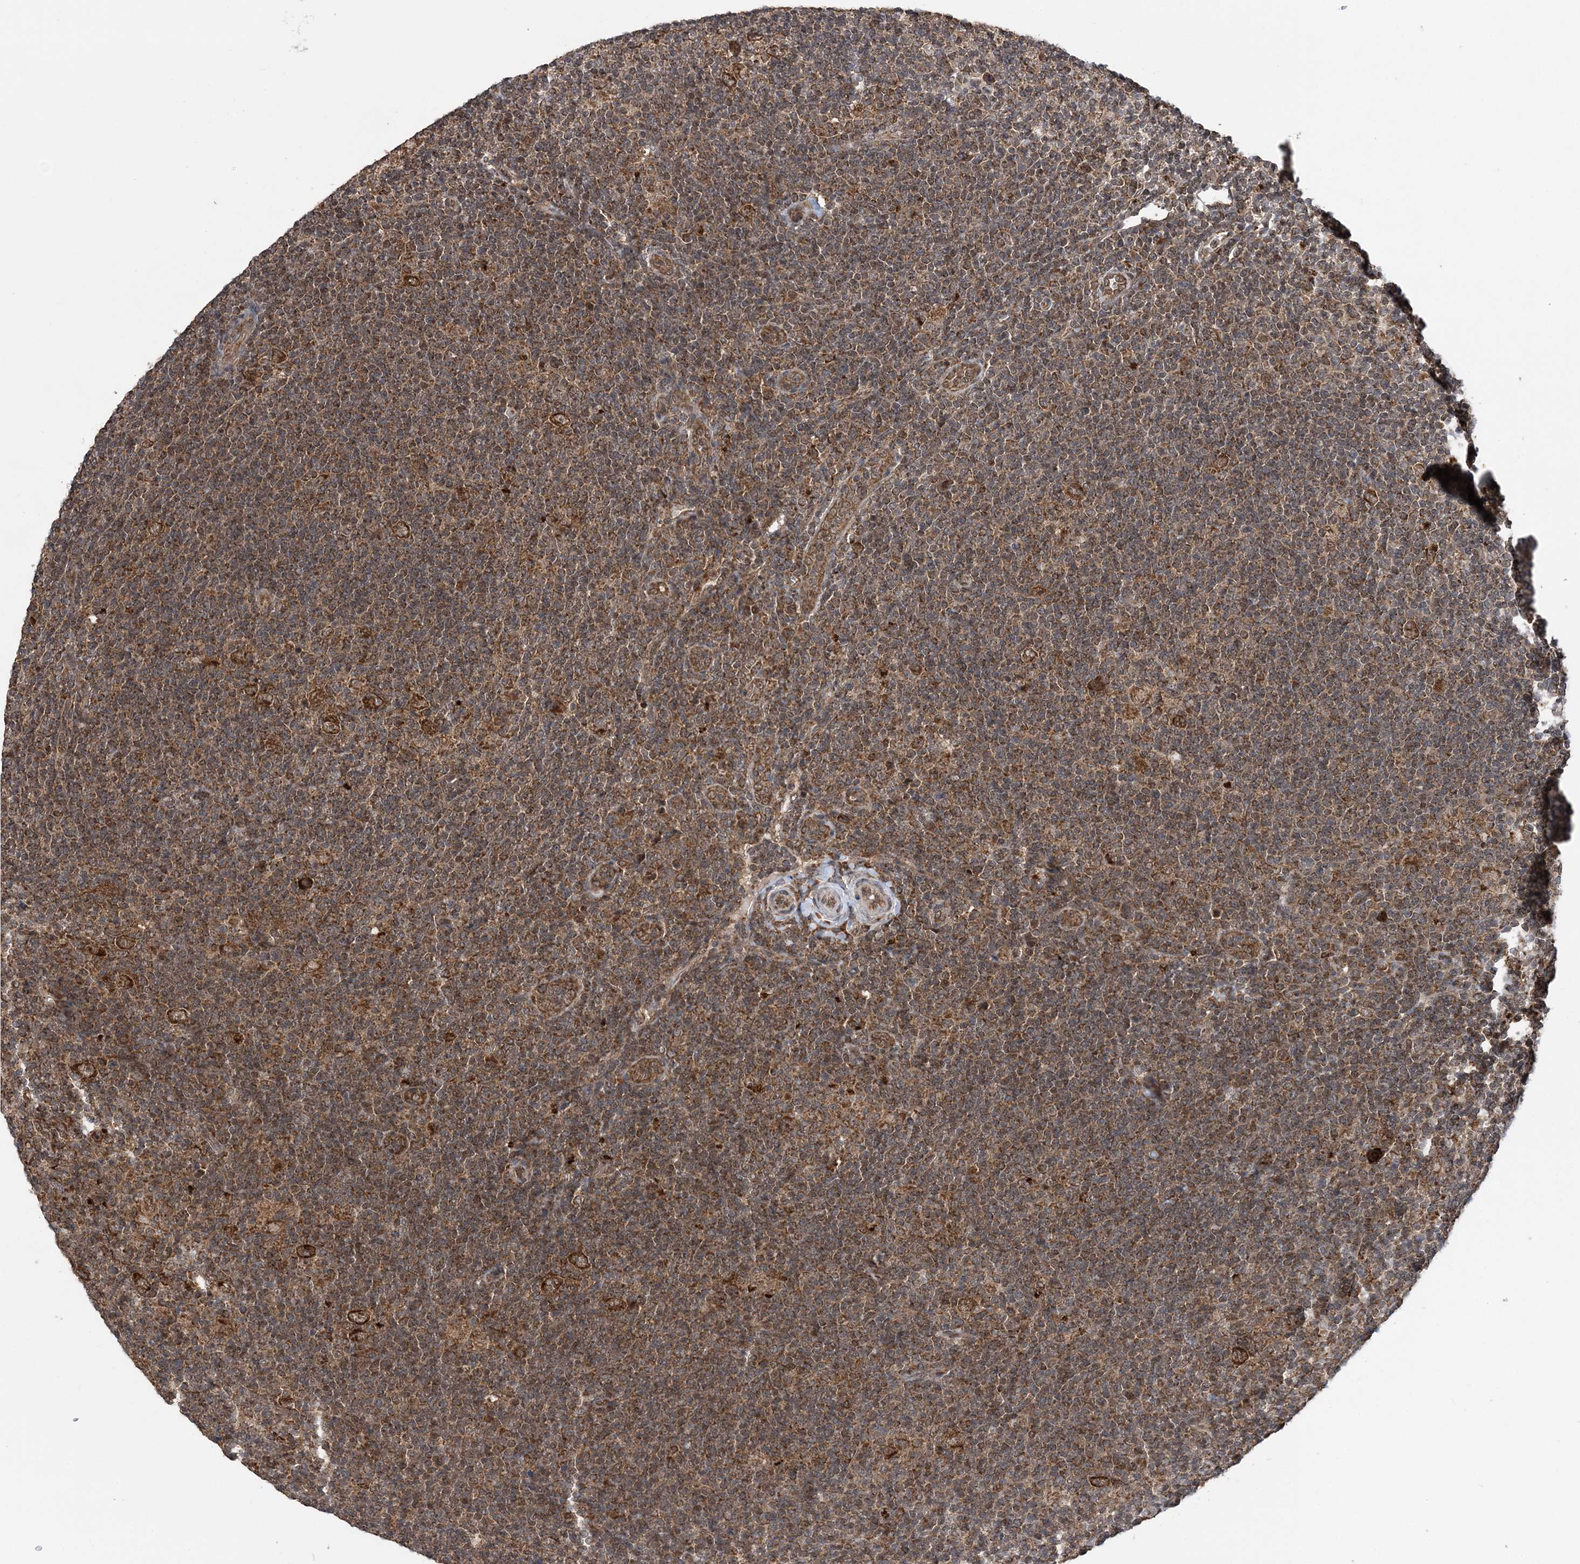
{"staining": {"intensity": "strong", "quantity": ">75%", "location": "cytoplasmic/membranous"}, "tissue": "lymphoma", "cell_type": "Tumor cells", "image_type": "cancer", "snomed": [{"axis": "morphology", "description": "Hodgkin's disease, NOS"}, {"axis": "topography", "description": "Lymph node"}], "caption": "Brown immunohistochemical staining in human Hodgkin's disease displays strong cytoplasmic/membranous expression in approximately >75% of tumor cells. (DAB IHC, brown staining for protein, blue staining for nuclei).", "gene": "PCBP1", "patient": {"sex": "female", "age": 57}}